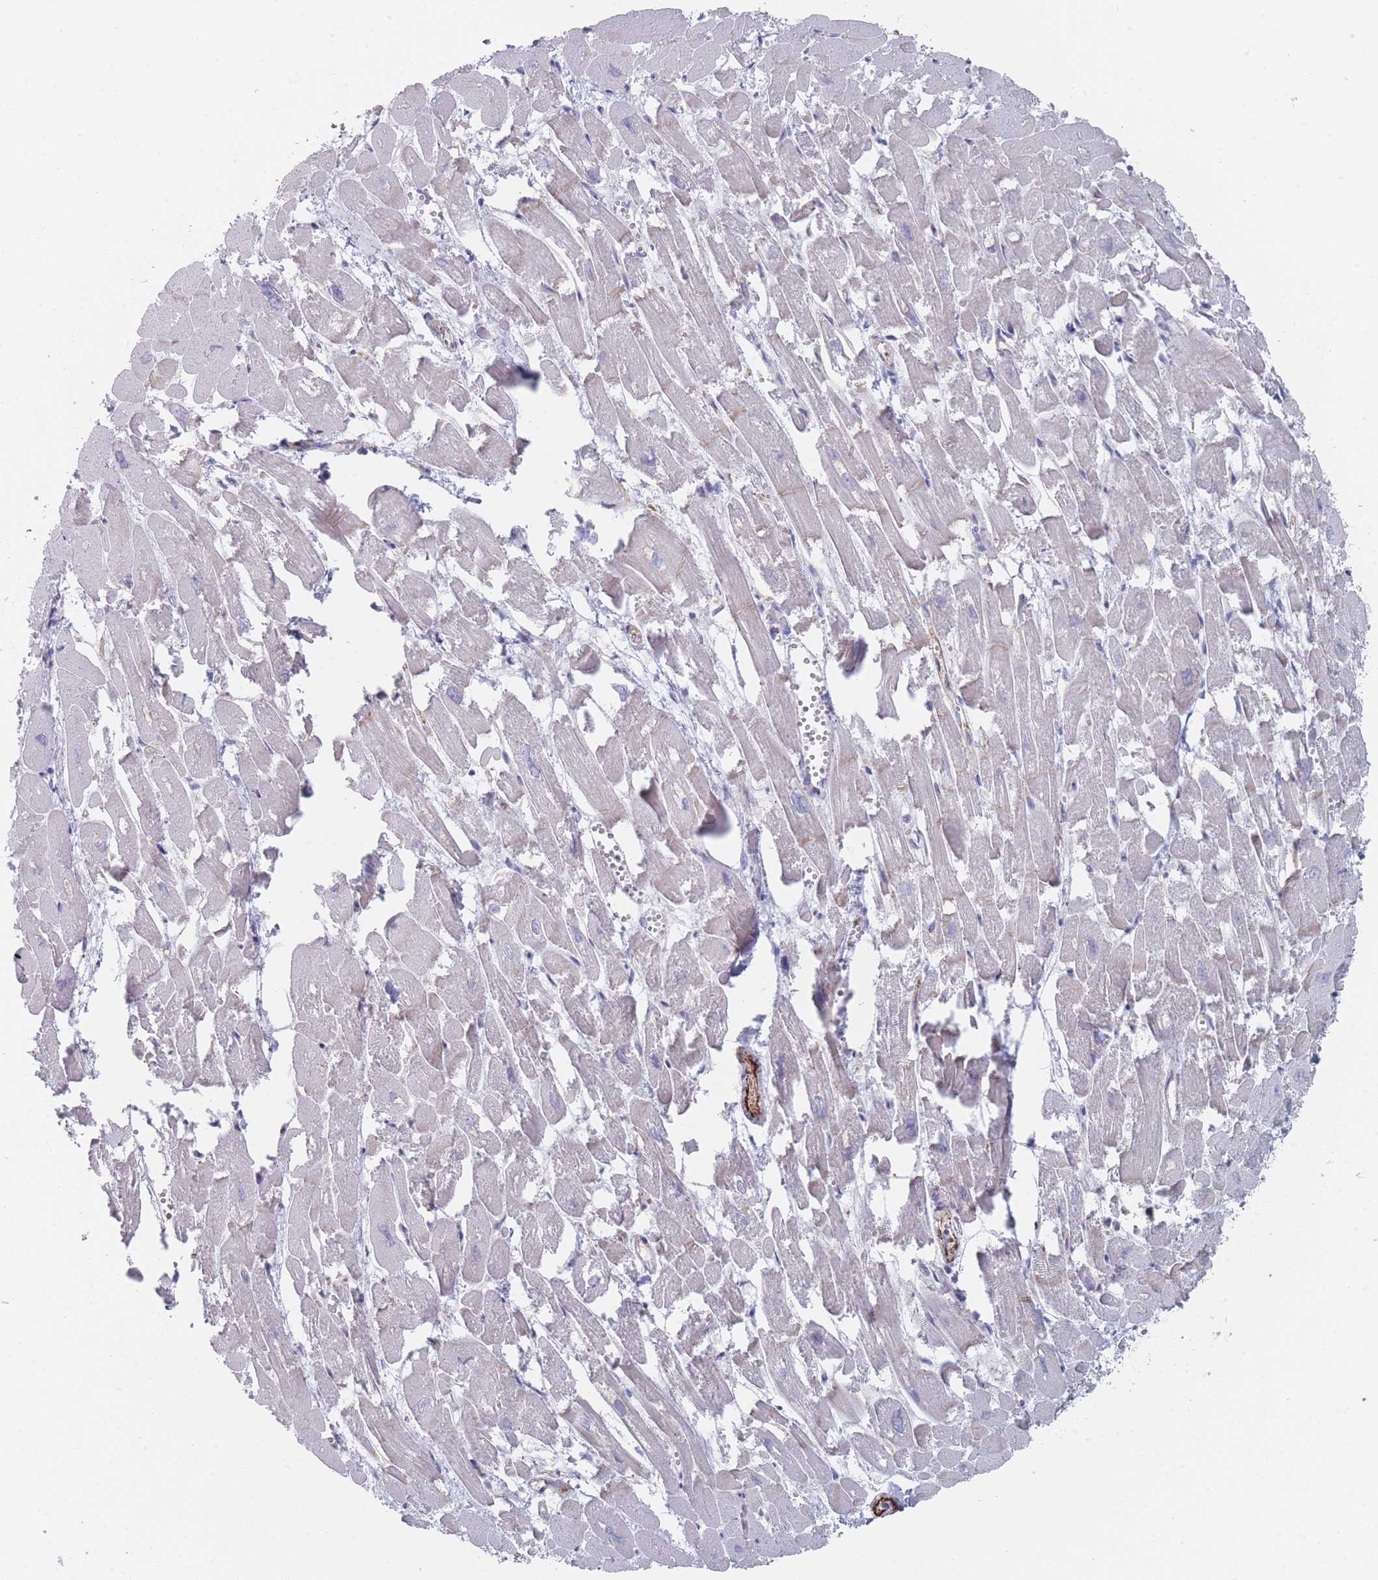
{"staining": {"intensity": "moderate", "quantity": "25%-75%", "location": "cytoplasmic/membranous"}, "tissue": "heart muscle", "cell_type": "Cardiomyocytes", "image_type": "normal", "snomed": [{"axis": "morphology", "description": "Normal tissue, NOS"}, {"axis": "topography", "description": "Heart"}], "caption": "Immunohistochemistry photomicrograph of normal human heart muscle stained for a protein (brown), which shows medium levels of moderate cytoplasmic/membranous positivity in approximately 25%-75% of cardiomyocytes.", "gene": "TRARG1", "patient": {"sex": "male", "age": 54}}